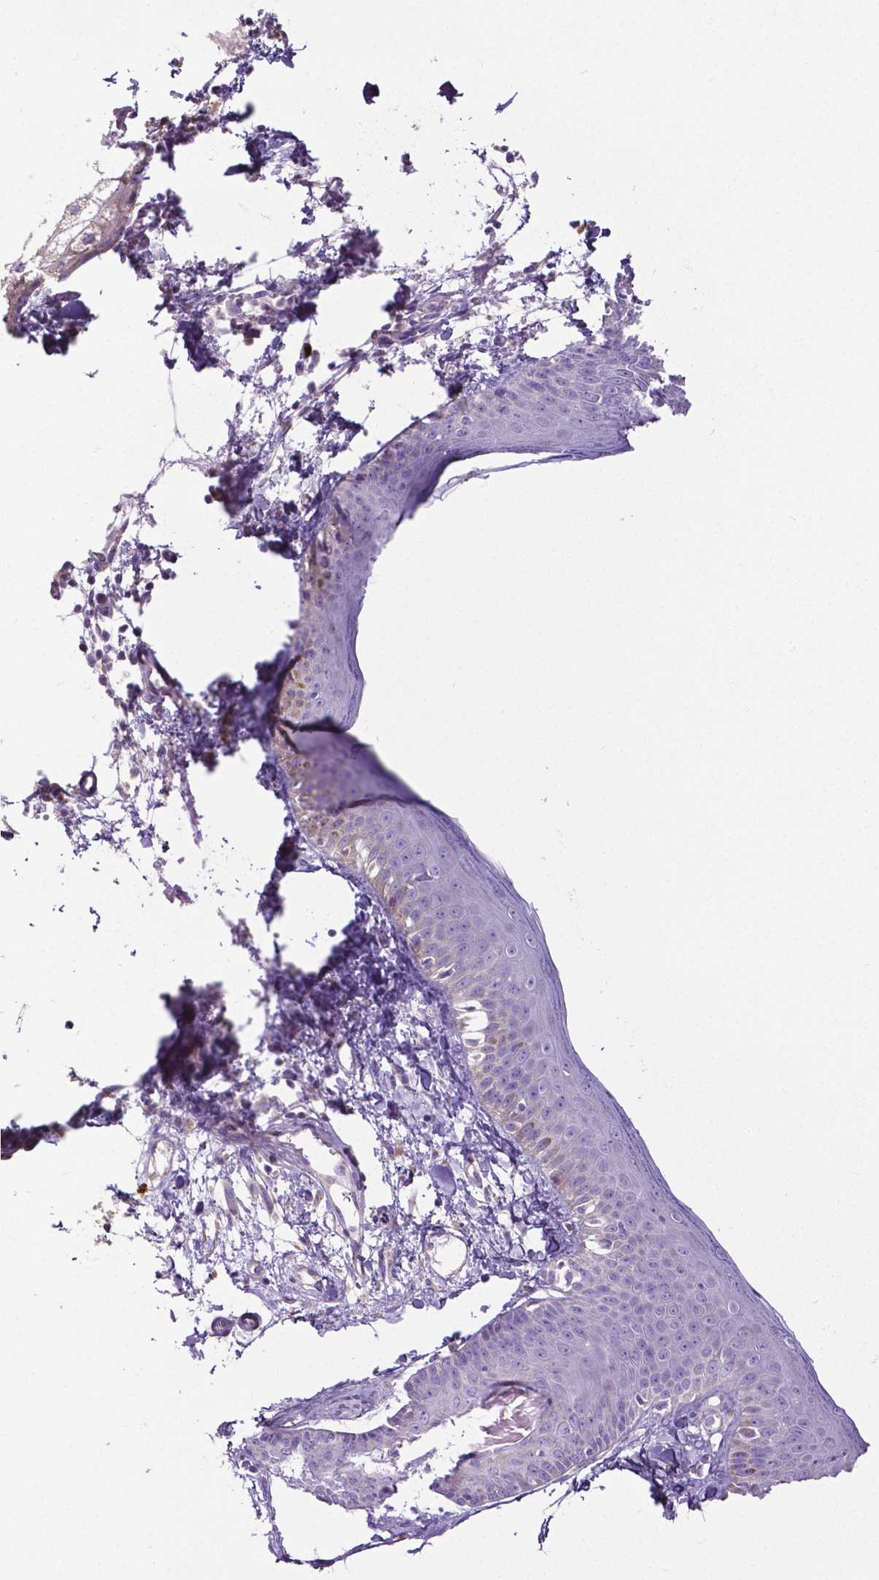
{"staining": {"intensity": "negative", "quantity": "none", "location": "none"}, "tissue": "skin", "cell_type": "Fibroblasts", "image_type": "normal", "snomed": [{"axis": "morphology", "description": "Normal tissue, NOS"}, {"axis": "topography", "description": "Skin"}], "caption": "A high-resolution photomicrograph shows immunohistochemistry staining of unremarkable skin, which demonstrates no significant positivity in fibroblasts. The staining is performed using DAB (3,3'-diaminobenzidine) brown chromogen with nuclei counter-stained in using hematoxylin.", "gene": "MMP9", "patient": {"sex": "male", "age": 76}}